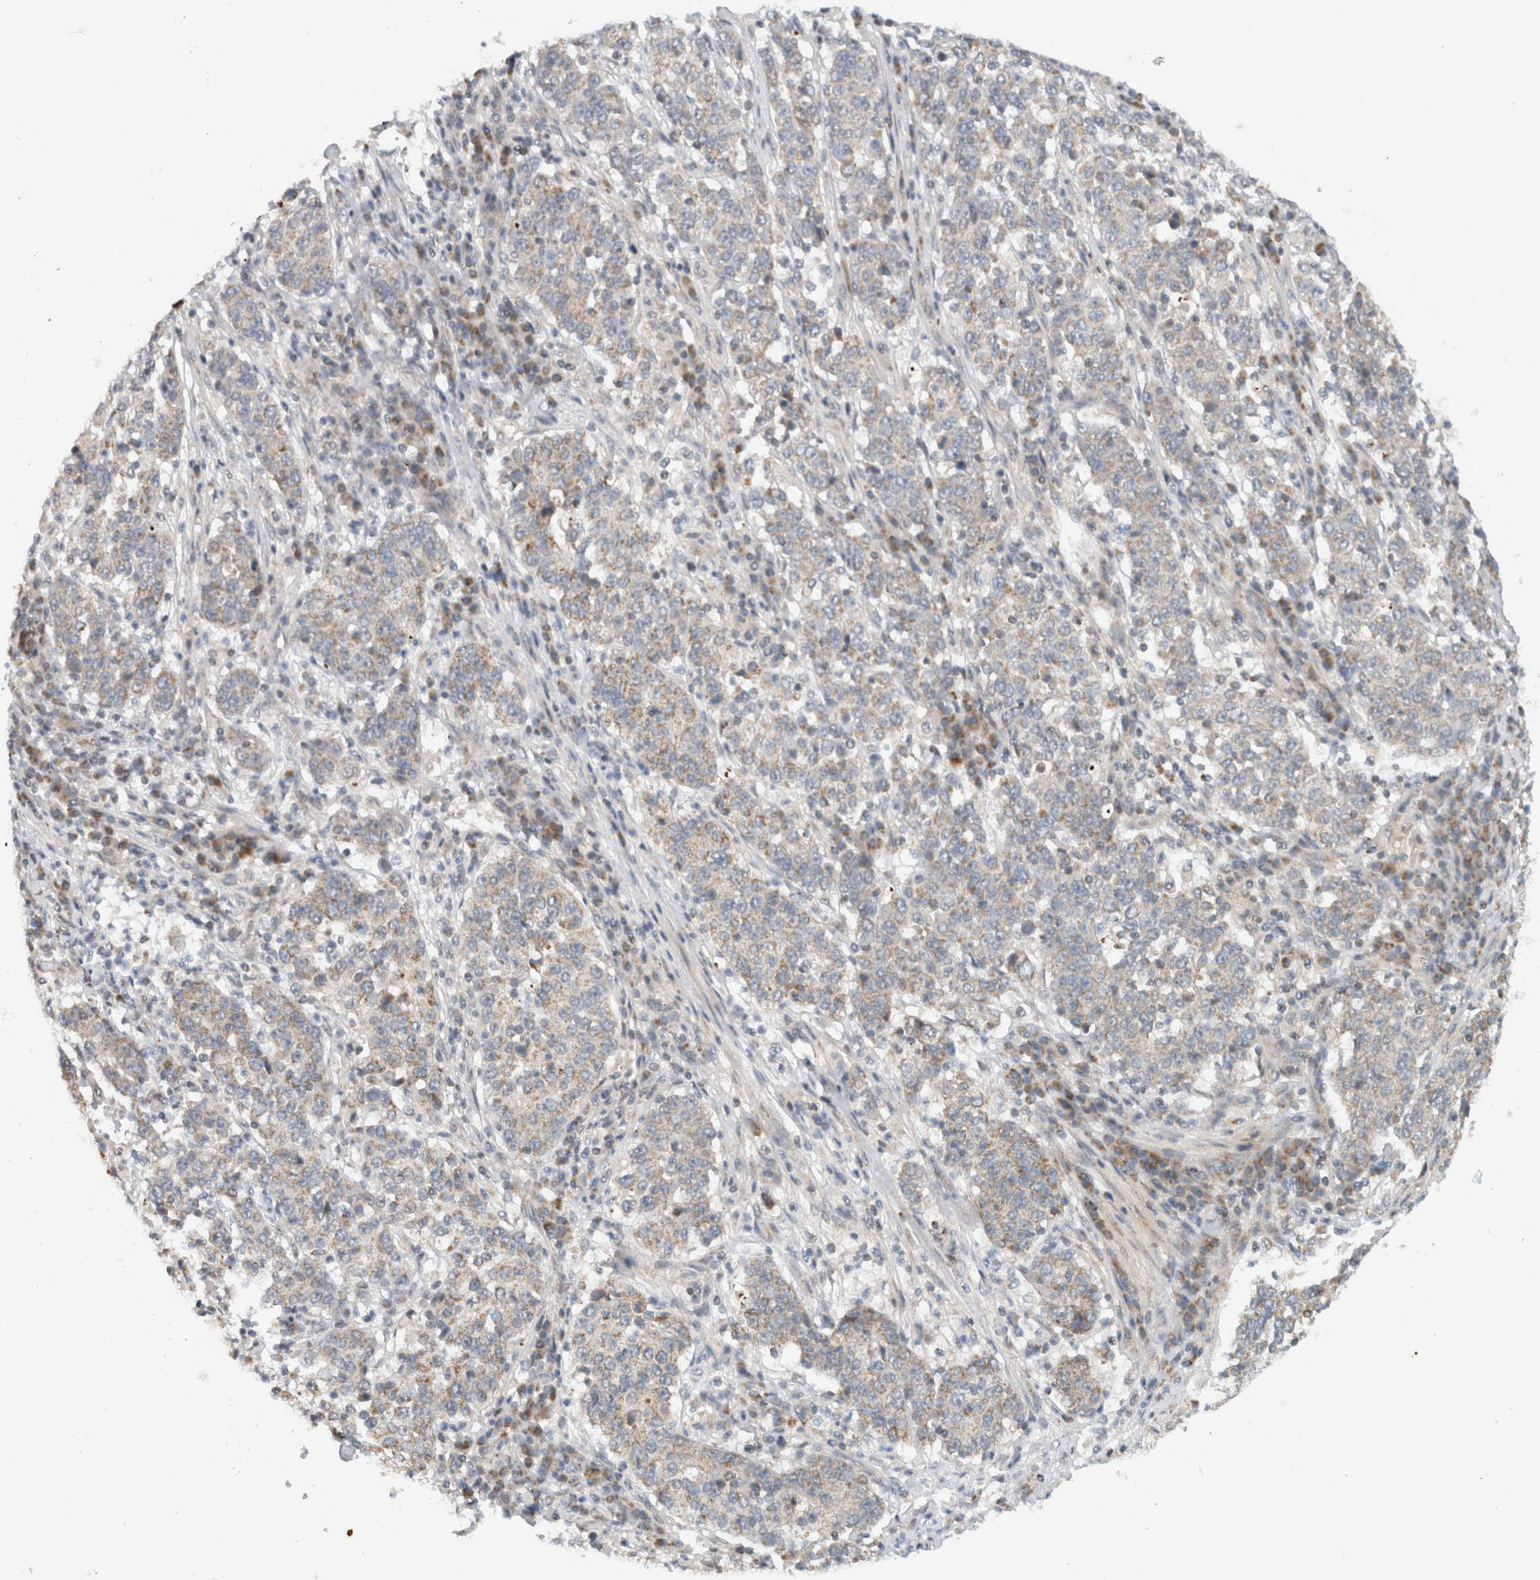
{"staining": {"intensity": "weak", "quantity": "25%-75%", "location": "cytoplasmic/membranous"}, "tissue": "stomach cancer", "cell_type": "Tumor cells", "image_type": "cancer", "snomed": [{"axis": "morphology", "description": "Adenocarcinoma, NOS"}, {"axis": "topography", "description": "Stomach"}], "caption": "Stomach cancer (adenocarcinoma) tissue exhibits weak cytoplasmic/membranous staining in approximately 25%-75% of tumor cells (IHC, brightfield microscopy, high magnification).", "gene": "CMC2", "patient": {"sex": "male", "age": 59}}